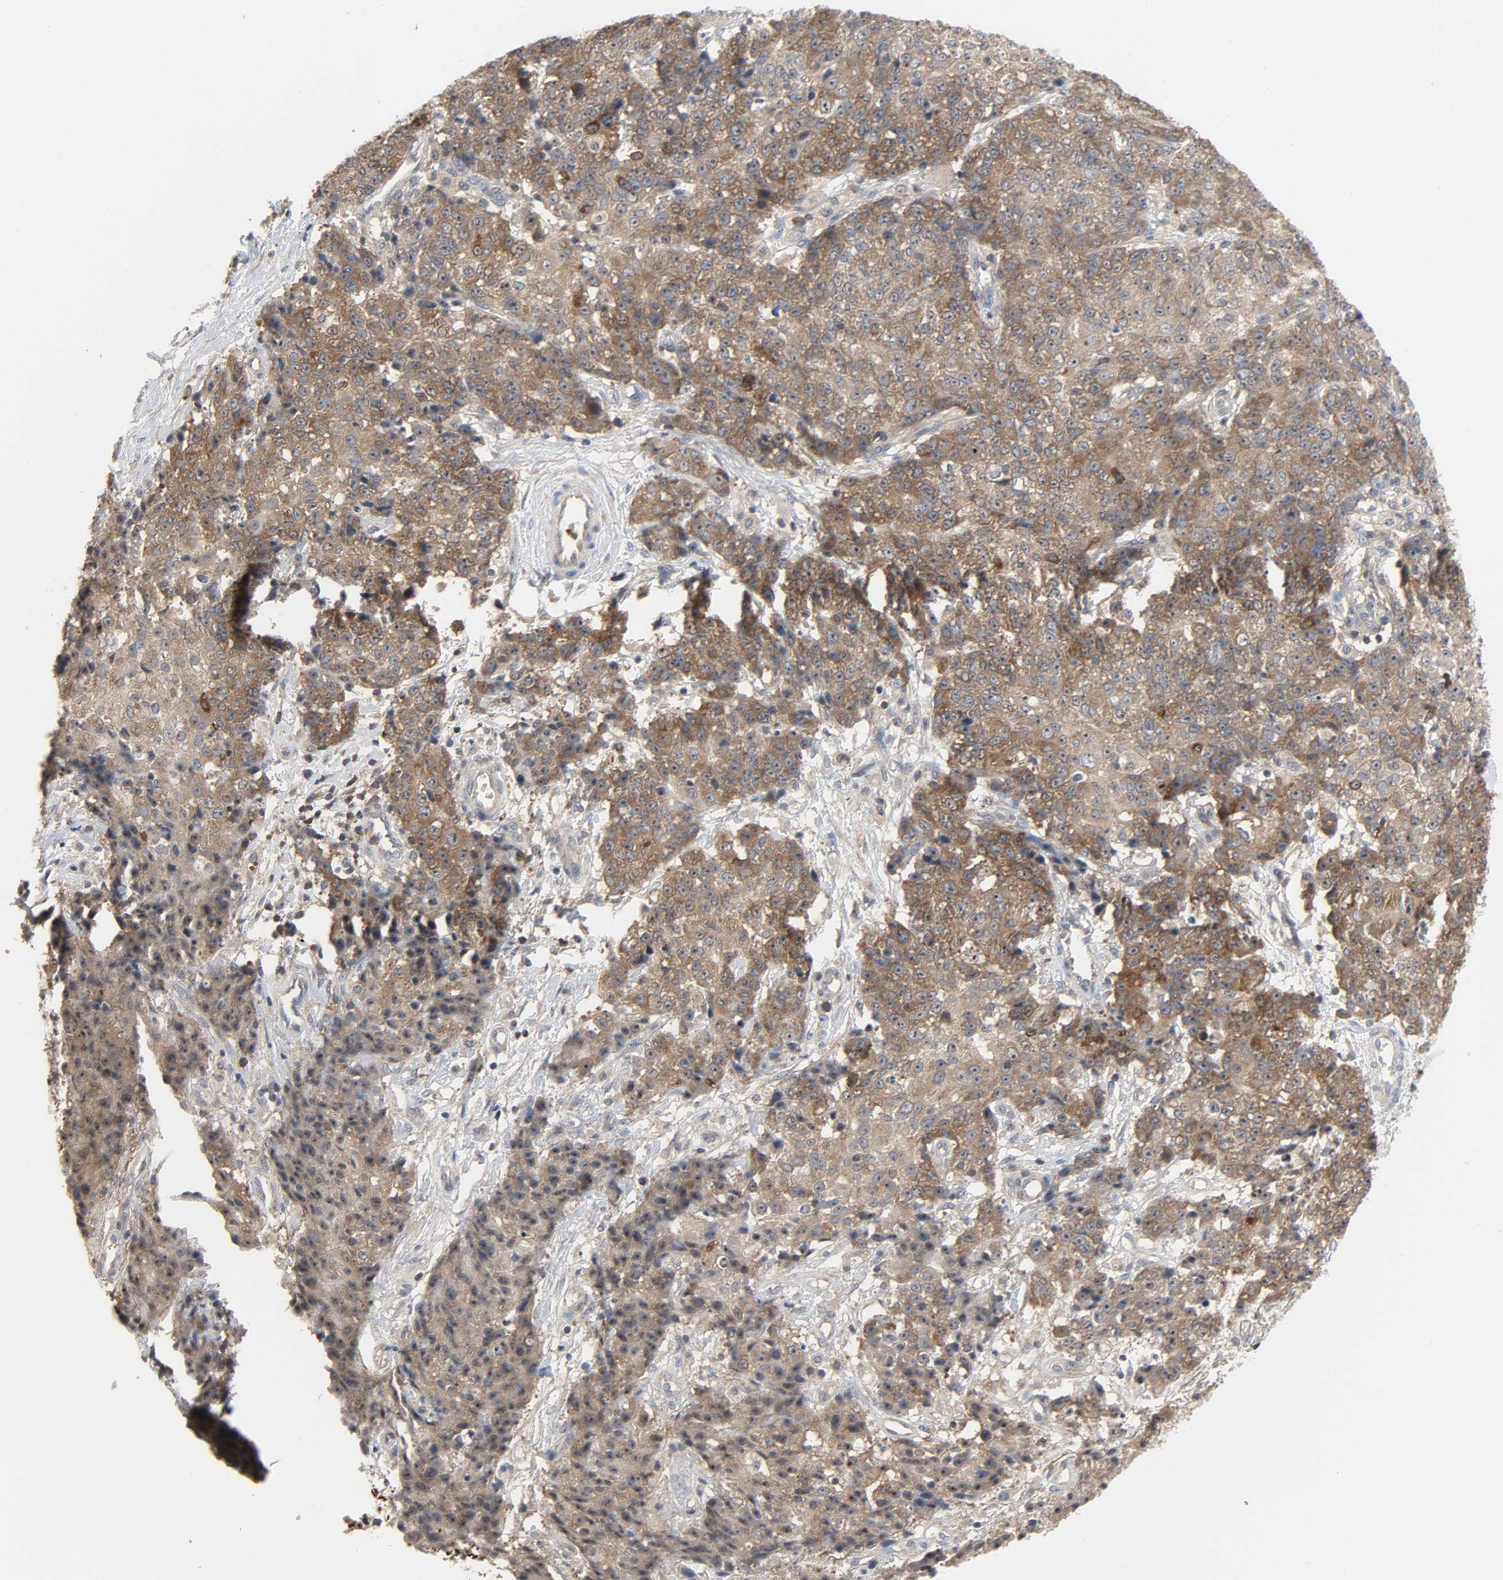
{"staining": {"intensity": "strong", "quantity": ">75%", "location": "cytoplasmic/membranous,nuclear"}, "tissue": "ovarian cancer", "cell_type": "Tumor cells", "image_type": "cancer", "snomed": [{"axis": "morphology", "description": "Carcinoma, endometroid"}, {"axis": "topography", "description": "Ovary"}], "caption": "Immunohistochemical staining of human endometroid carcinoma (ovarian) displays strong cytoplasmic/membranous and nuclear protein staining in about >75% of tumor cells.", "gene": "PLEKHA2", "patient": {"sex": "female", "age": 42}}